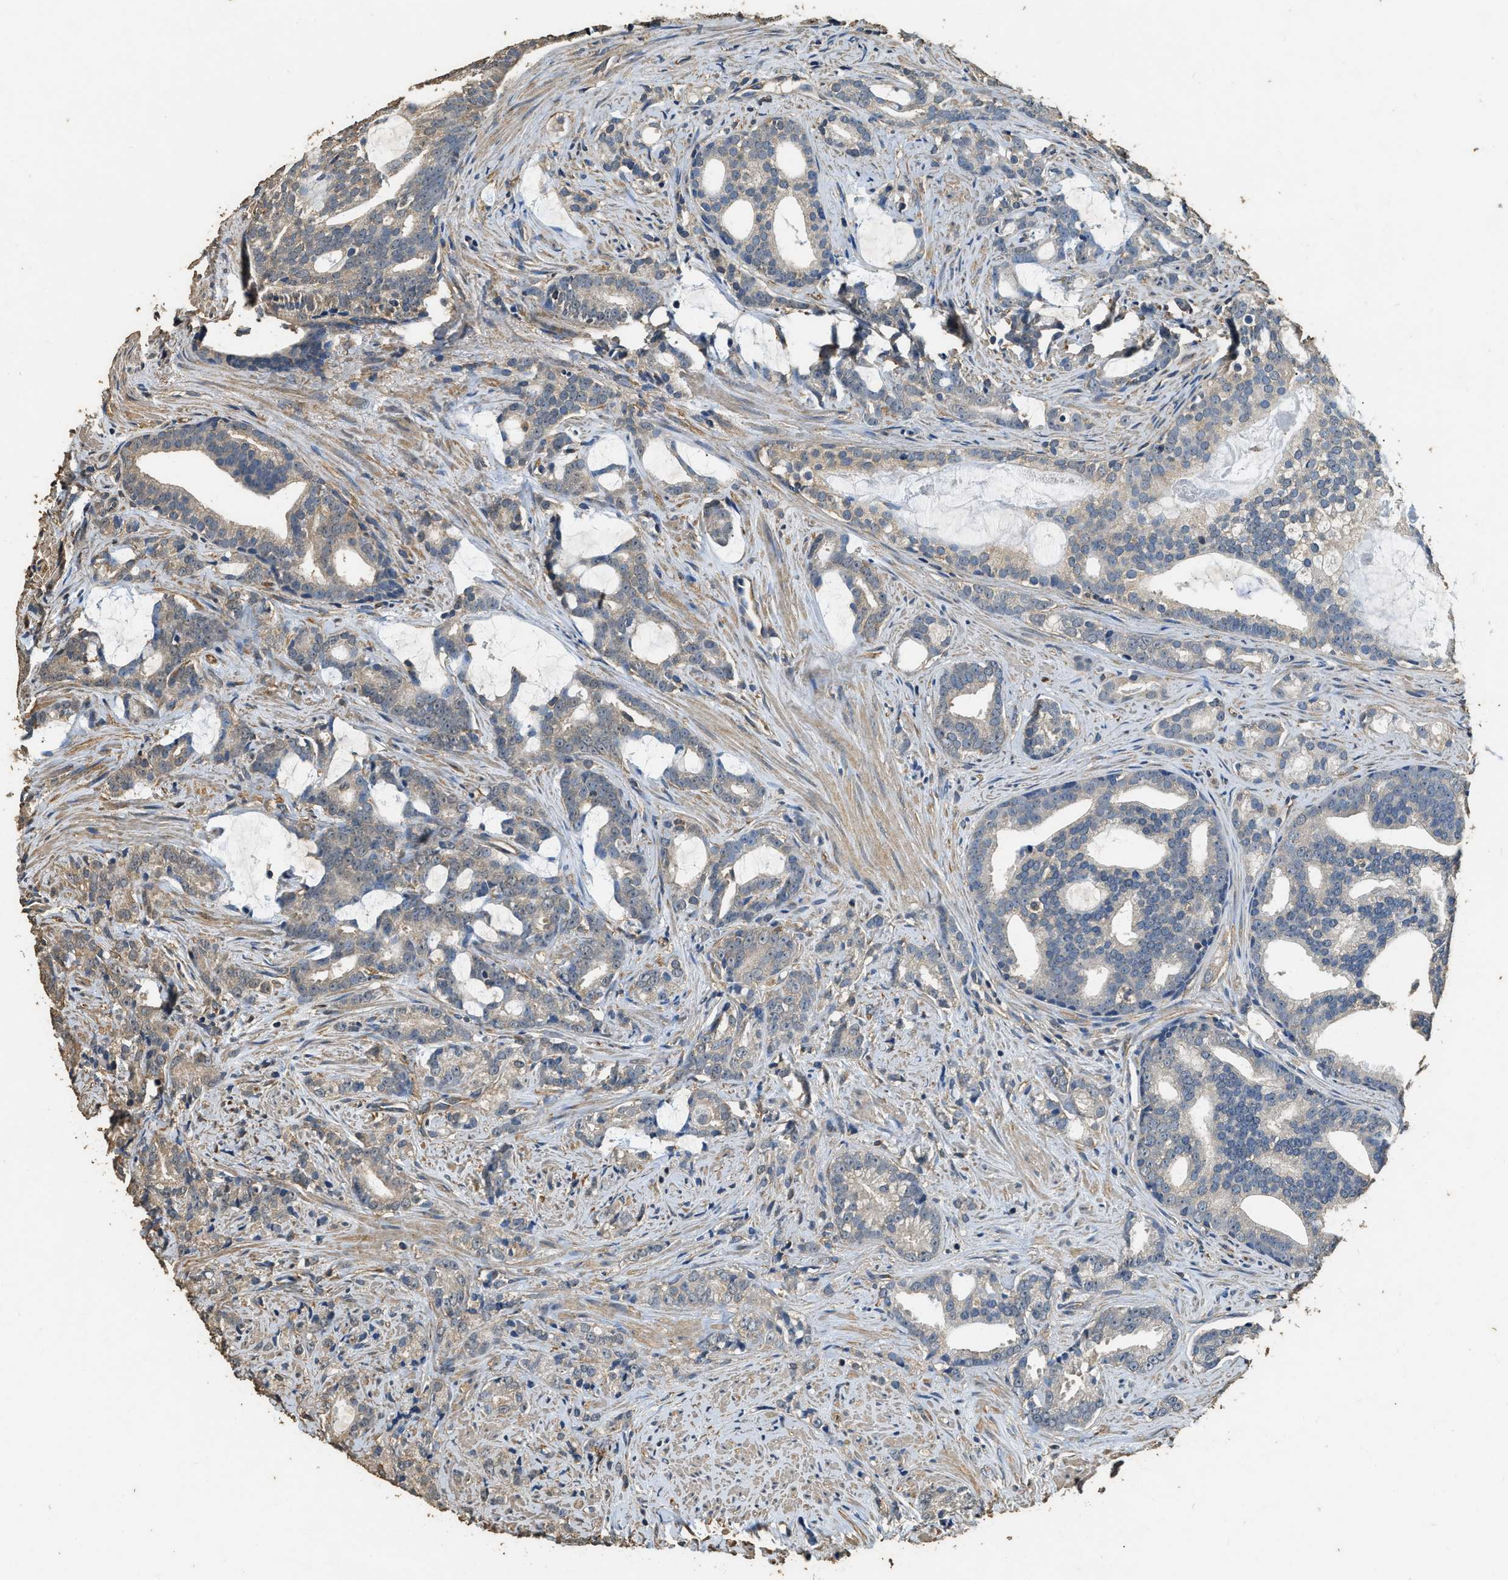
{"staining": {"intensity": "weak", "quantity": "<25%", "location": "cytoplasmic/membranous"}, "tissue": "prostate cancer", "cell_type": "Tumor cells", "image_type": "cancer", "snomed": [{"axis": "morphology", "description": "Adenocarcinoma, Low grade"}, {"axis": "topography", "description": "Prostate"}], "caption": "Prostate cancer (low-grade adenocarcinoma) was stained to show a protein in brown. There is no significant positivity in tumor cells.", "gene": "MIB1", "patient": {"sex": "male", "age": 58}}